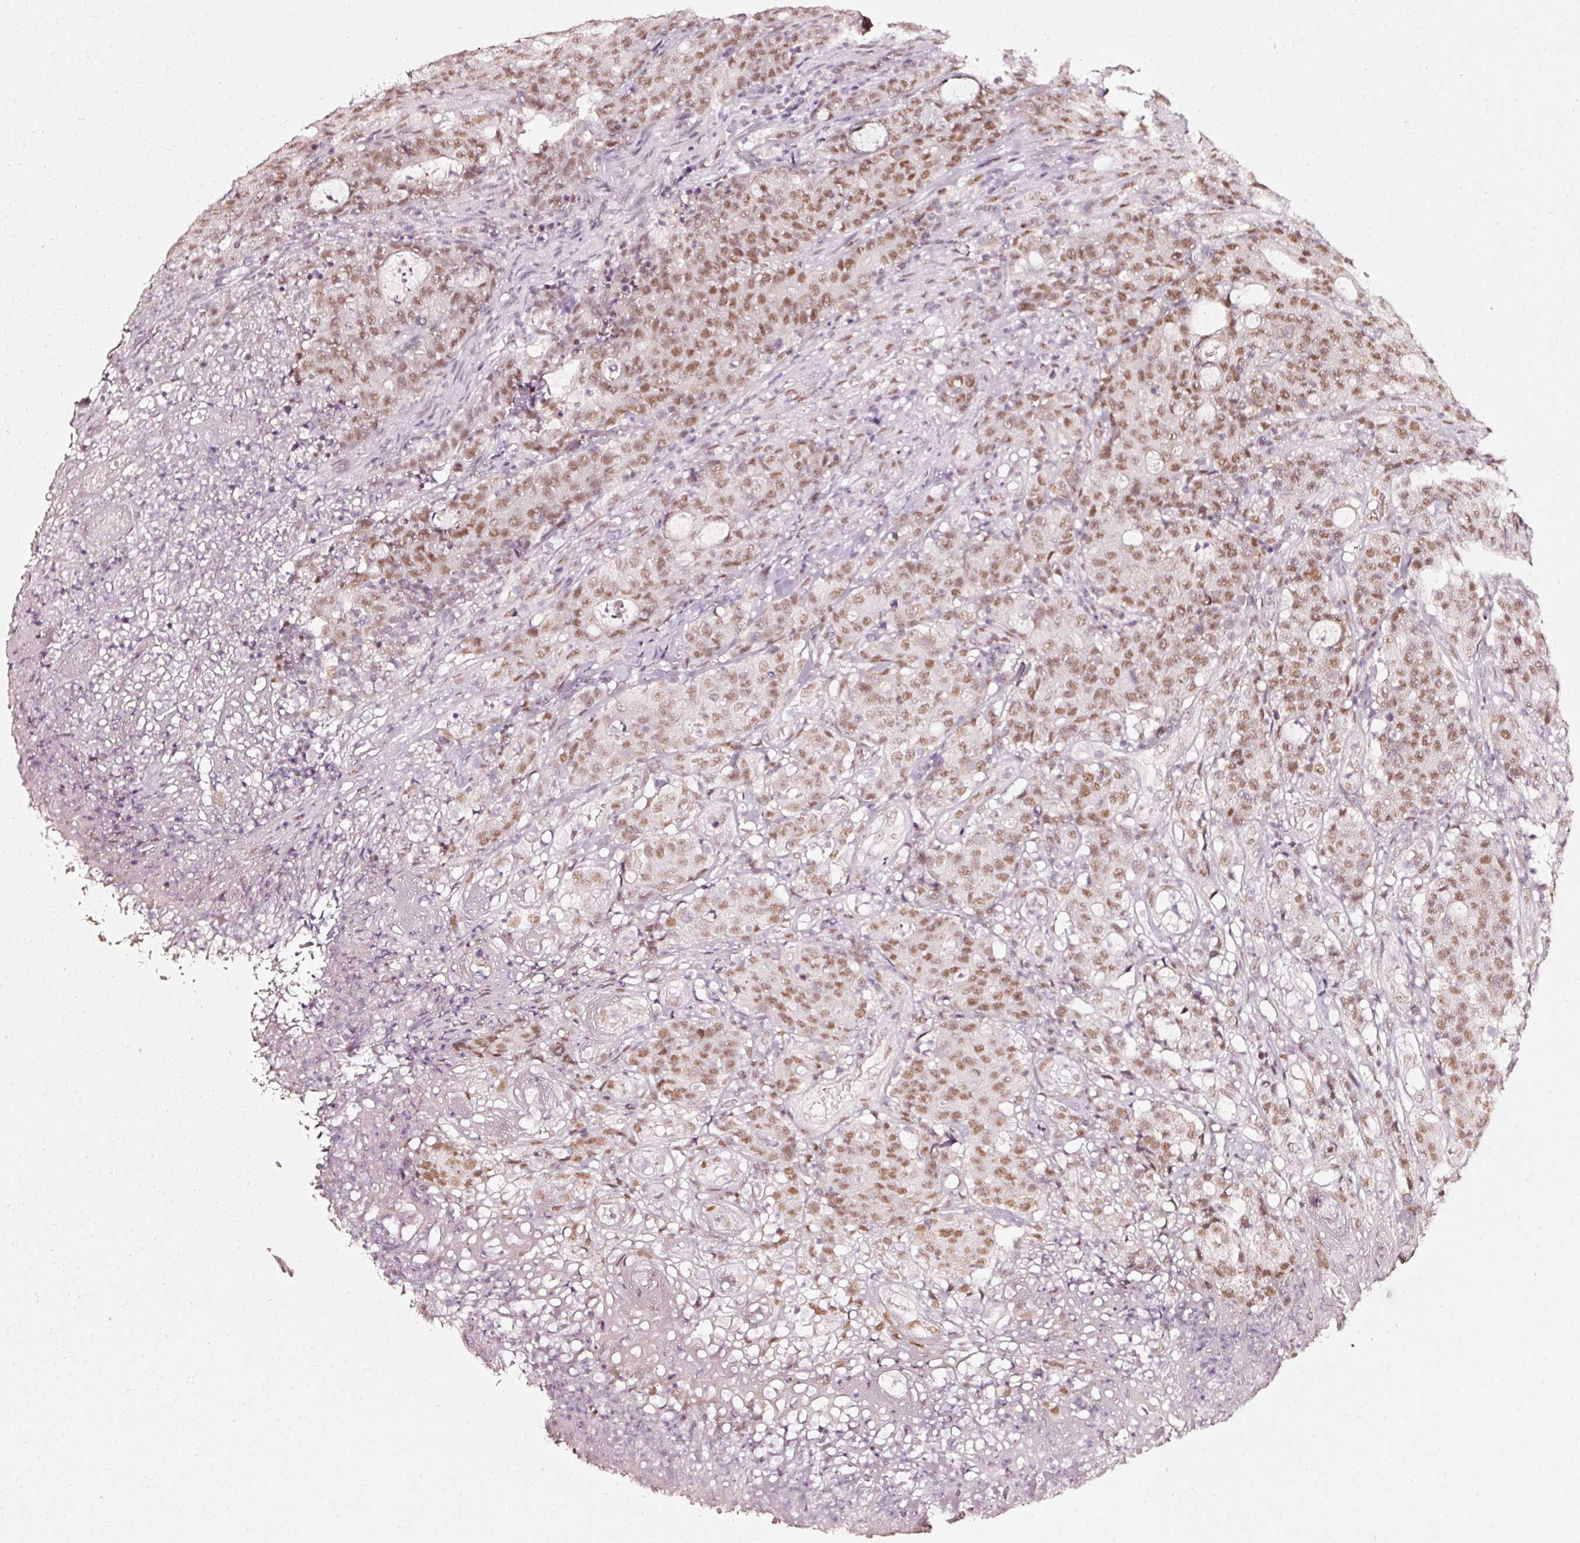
{"staining": {"intensity": "moderate", "quantity": ">75%", "location": "nuclear"}, "tissue": "colorectal cancer", "cell_type": "Tumor cells", "image_type": "cancer", "snomed": [{"axis": "morphology", "description": "Adenocarcinoma, NOS"}, {"axis": "topography", "description": "Colon"}], "caption": "Protein expression analysis of colorectal cancer (adenocarcinoma) exhibits moderate nuclear expression in about >75% of tumor cells.", "gene": "PPP1R10", "patient": {"sex": "male", "age": 83}}